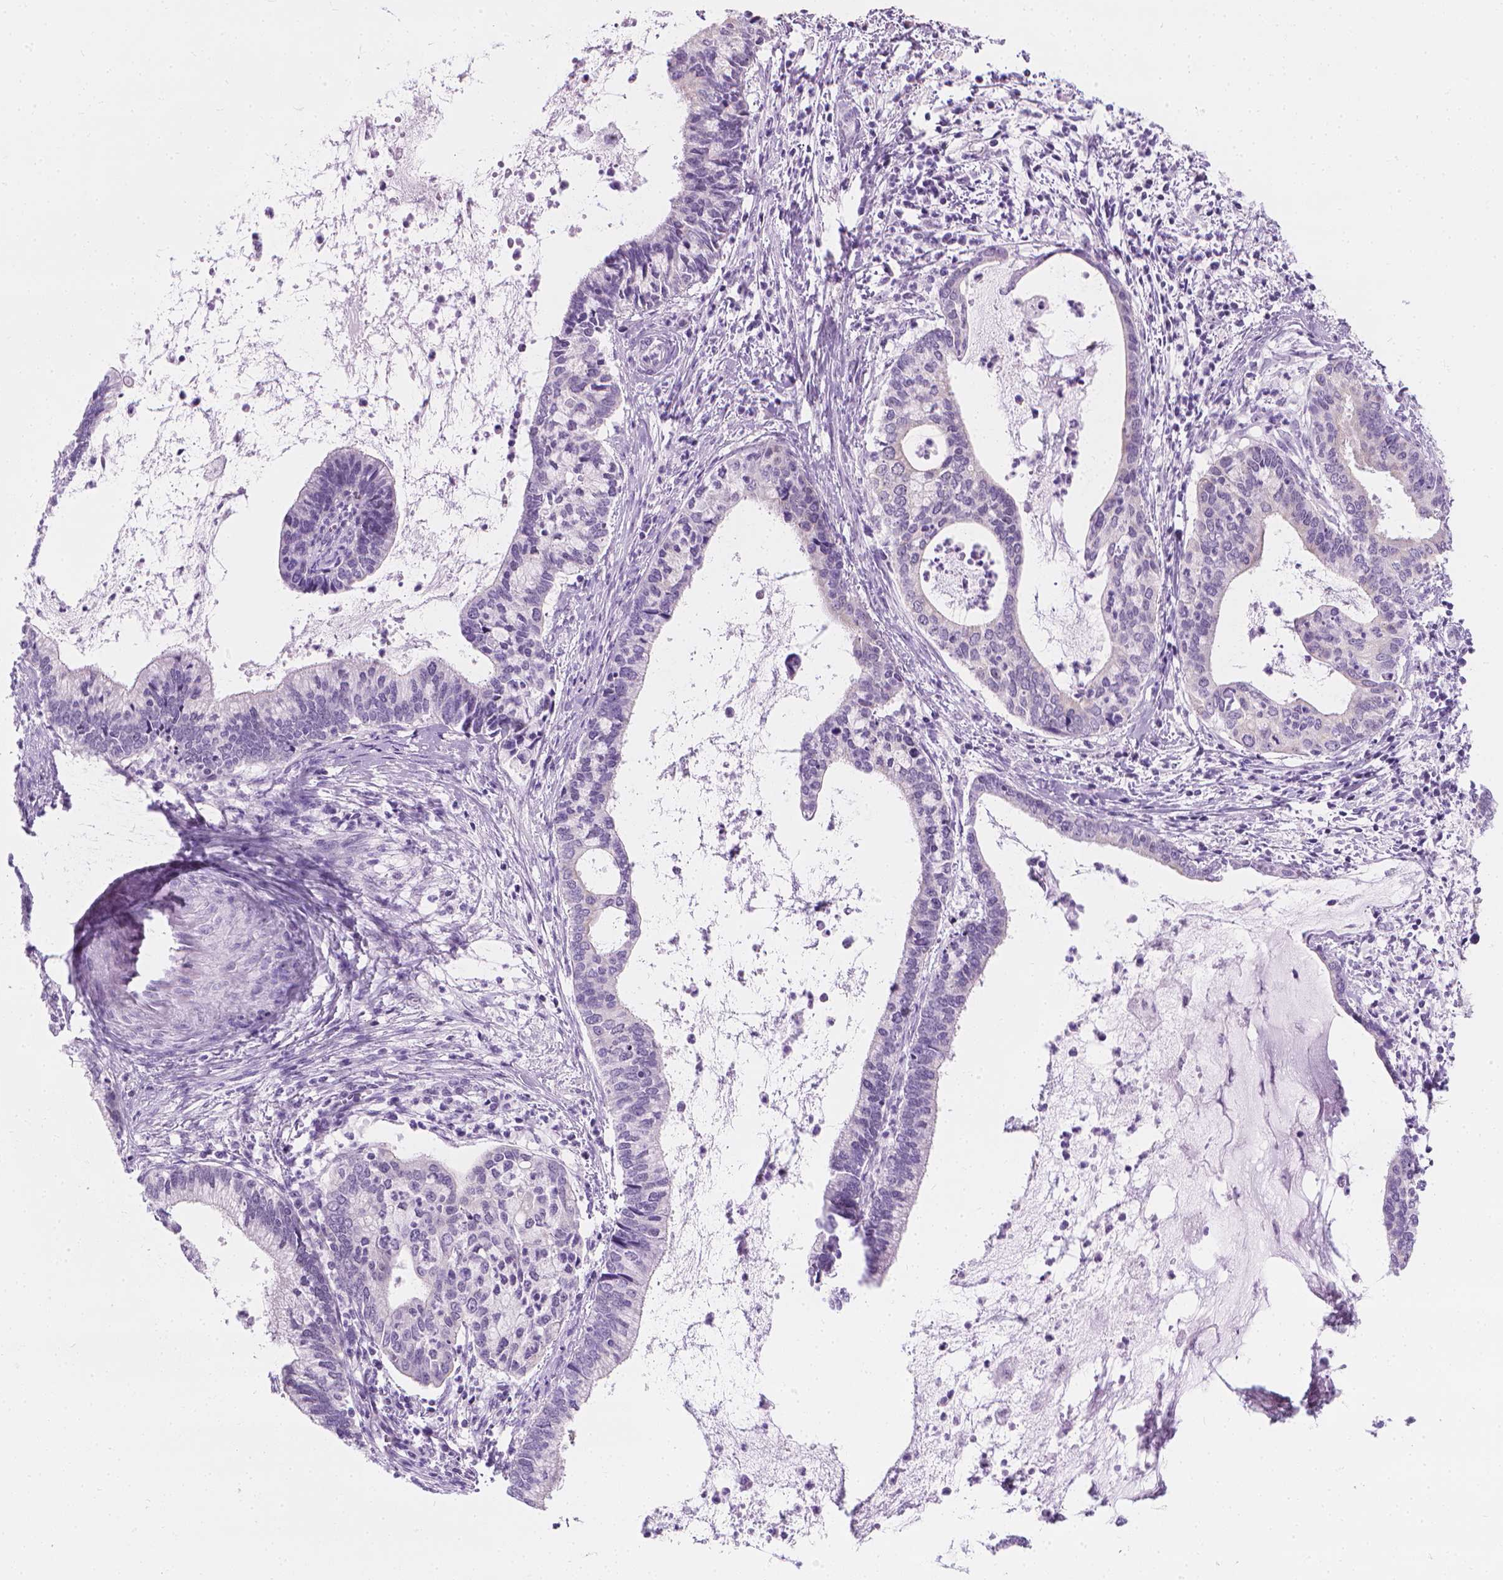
{"staining": {"intensity": "negative", "quantity": "none", "location": "none"}, "tissue": "cervical cancer", "cell_type": "Tumor cells", "image_type": "cancer", "snomed": [{"axis": "morphology", "description": "Adenocarcinoma, NOS"}, {"axis": "topography", "description": "Cervix"}], "caption": "This is an immunohistochemistry image of human cervical cancer. There is no expression in tumor cells.", "gene": "NOL7", "patient": {"sex": "female", "age": 42}}